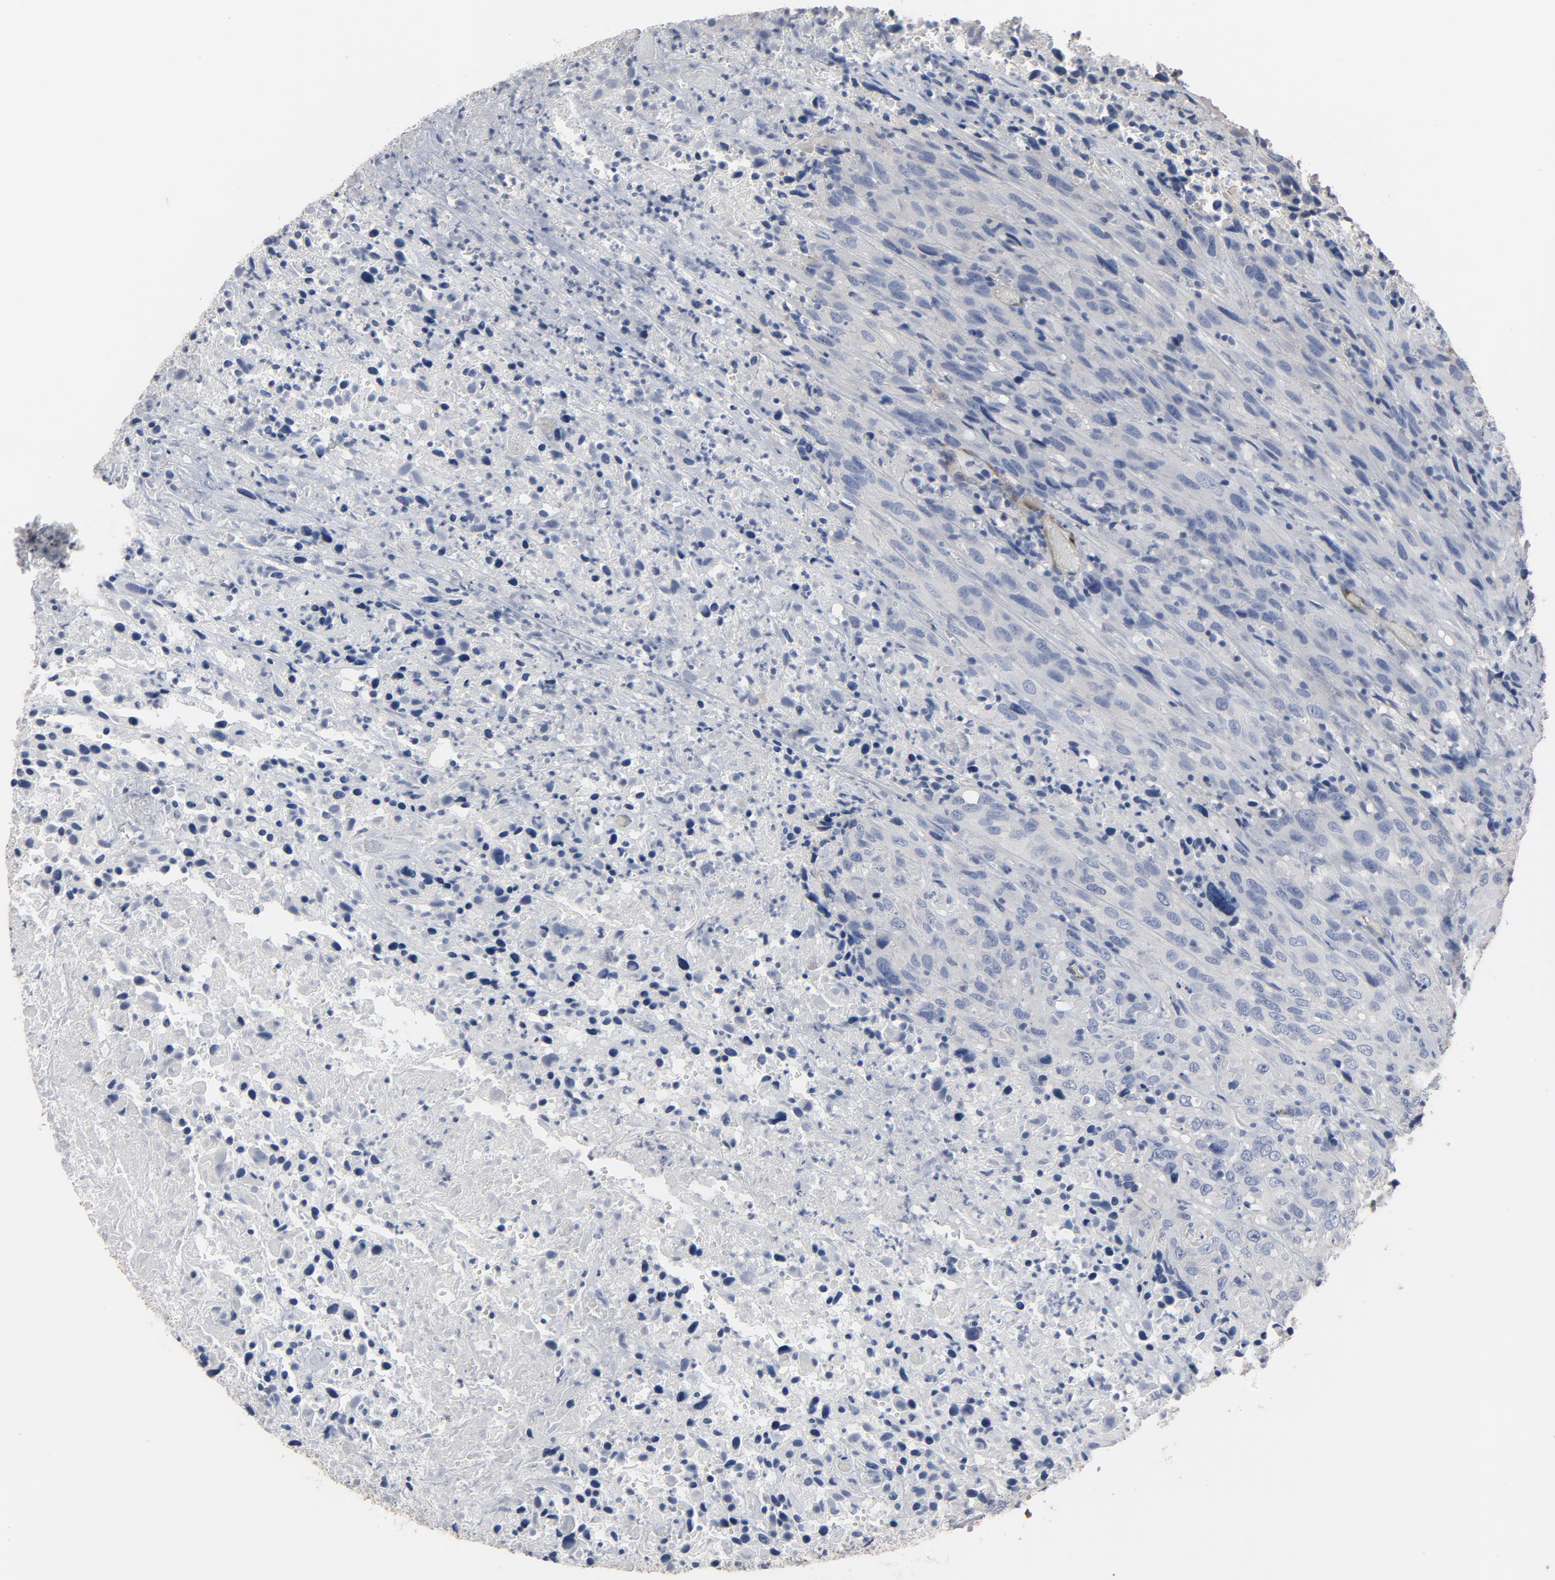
{"staining": {"intensity": "negative", "quantity": "none", "location": "none"}, "tissue": "urothelial cancer", "cell_type": "Tumor cells", "image_type": "cancer", "snomed": [{"axis": "morphology", "description": "Urothelial carcinoma, High grade"}, {"axis": "topography", "description": "Urinary bladder"}], "caption": "The image displays no staining of tumor cells in urothelial cancer.", "gene": "KDR", "patient": {"sex": "male", "age": 61}}